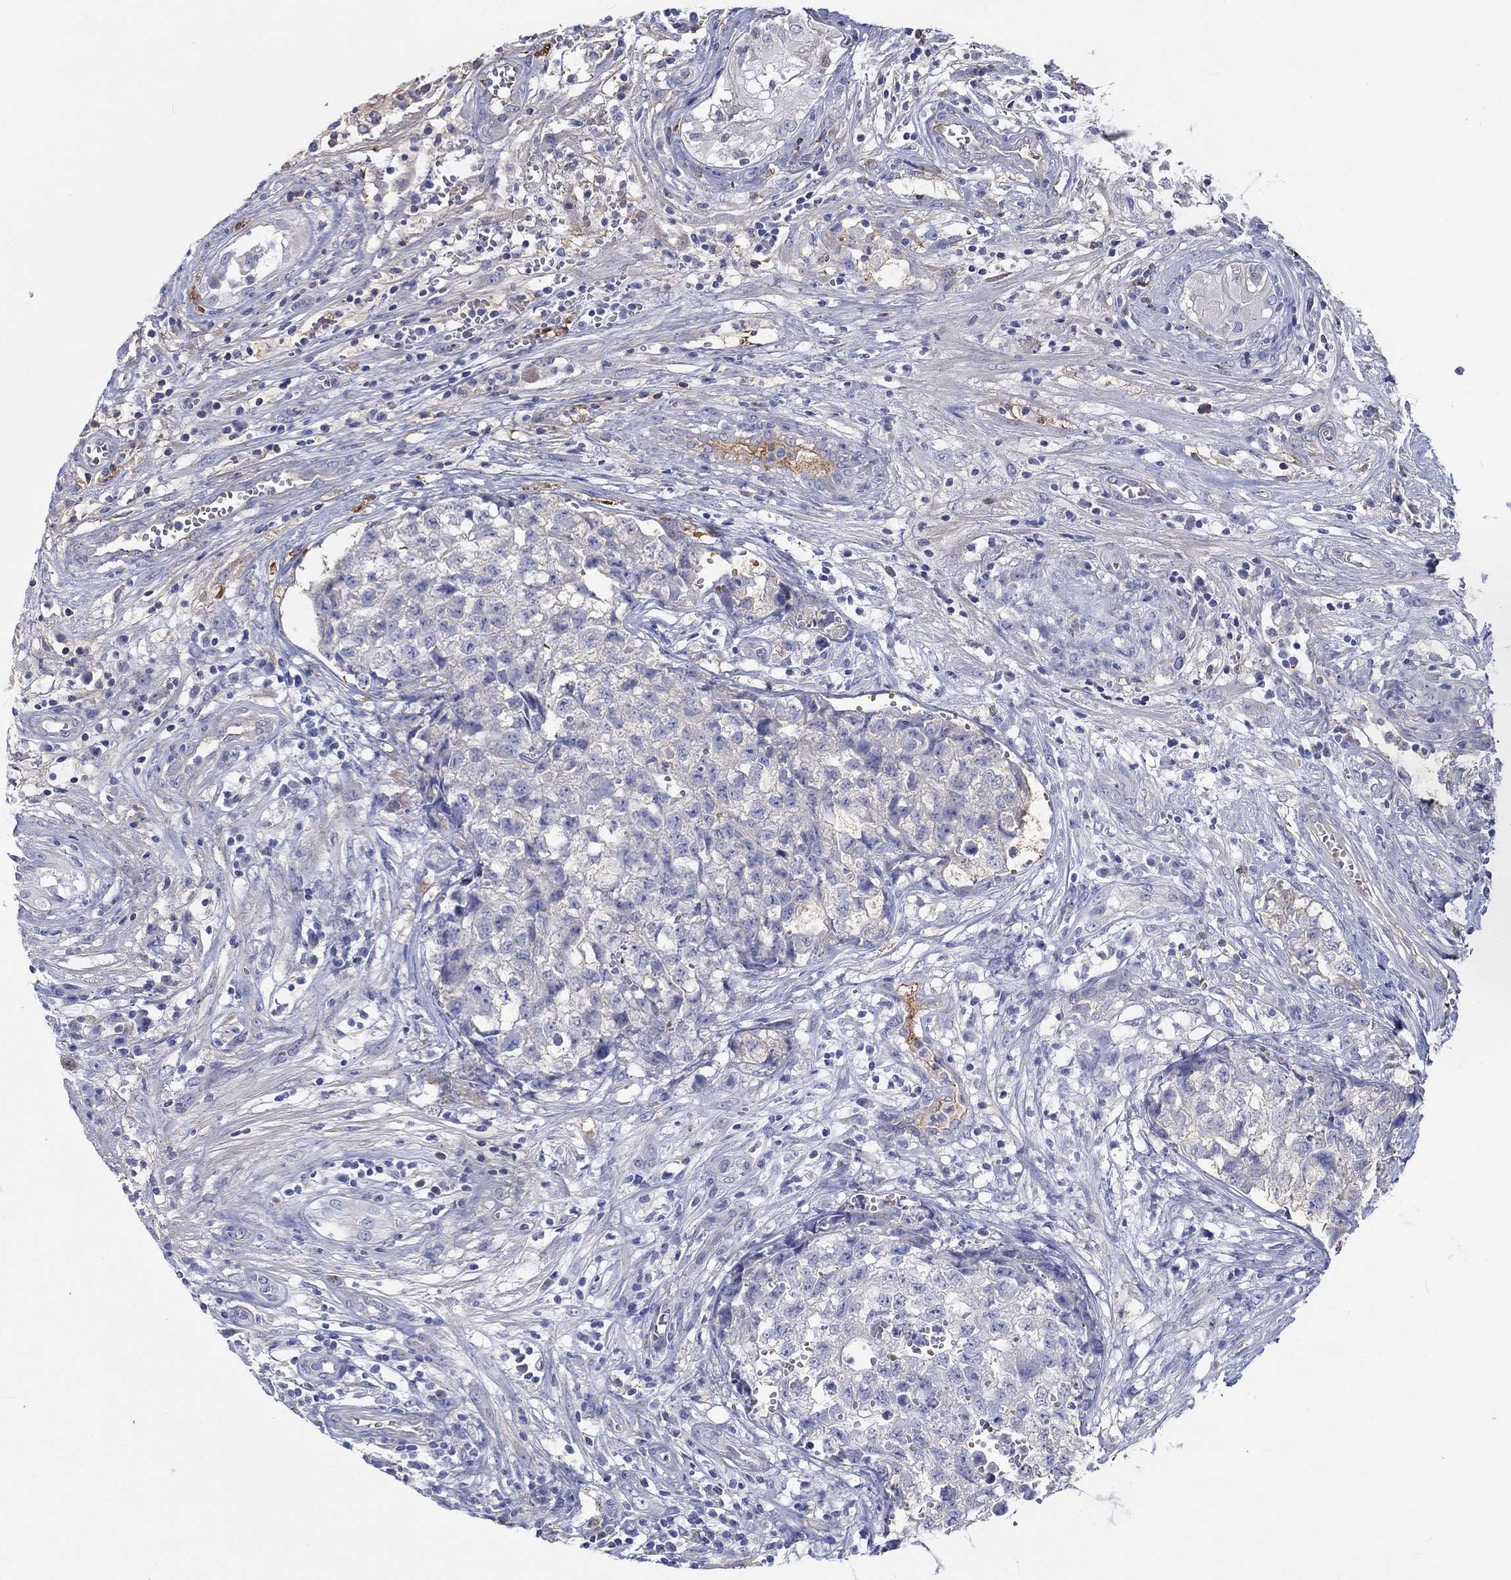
{"staining": {"intensity": "negative", "quantity": "none", "location": "none"}, "tissue": "testis cancer", "cell_type": "Tumor cells", "image_type": "cancer", "snomed": [{"axis": "morphology", "description": "Seminoma, NOS"}, {"axis": "morphology", "description": "Carcinoma, Embryonal, NOS"}, {"axis": "topography", "description": "Testis"}], "caption": "Testis cancer stained for a protein using IHC exhibits no expression tumor cells.", "gene": "CDY2B", "patient": {"sex": "male", "age": 22}}